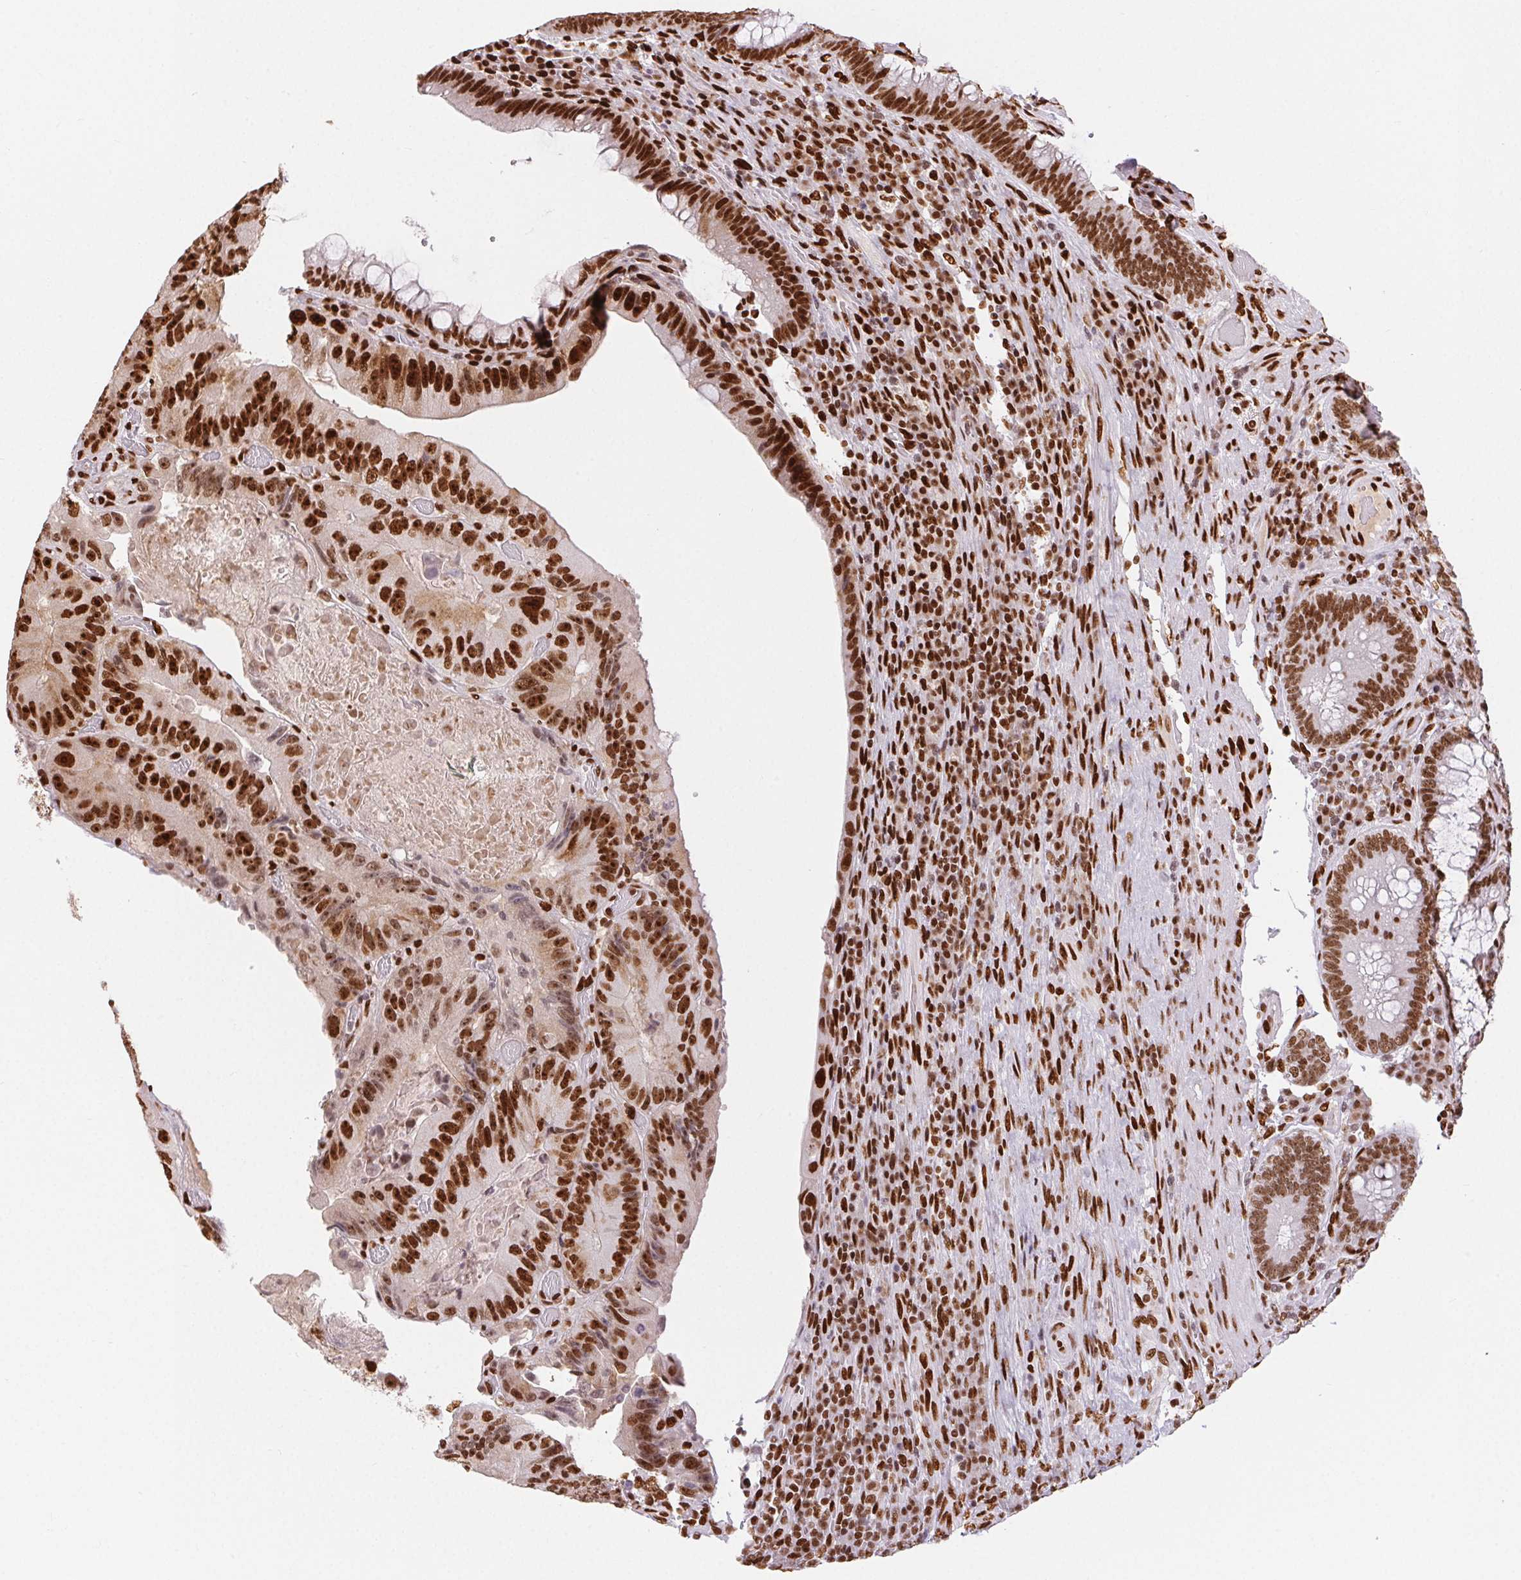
{"staining": {"intensity": "moderate", "quantity": ">75%", "location": "nuclear"}, "tissue": "colorectal cancer", "cell_type": "Tumor cells", "image_type": "cancer", "snomed": [{"axis": "morphology", "description": "Adenocarcinoma, NOS"}, {"axis": "topography", "description": "Colon"}], "caption": "Adenocarcinoma (colorectal) was stained to show a protein in brown. There is medium levels of moderate nuclear positivity in approximately >75% of tumor cells.", "gene": "ZNF80", "patient": {"sex": "female", "age": 86}}